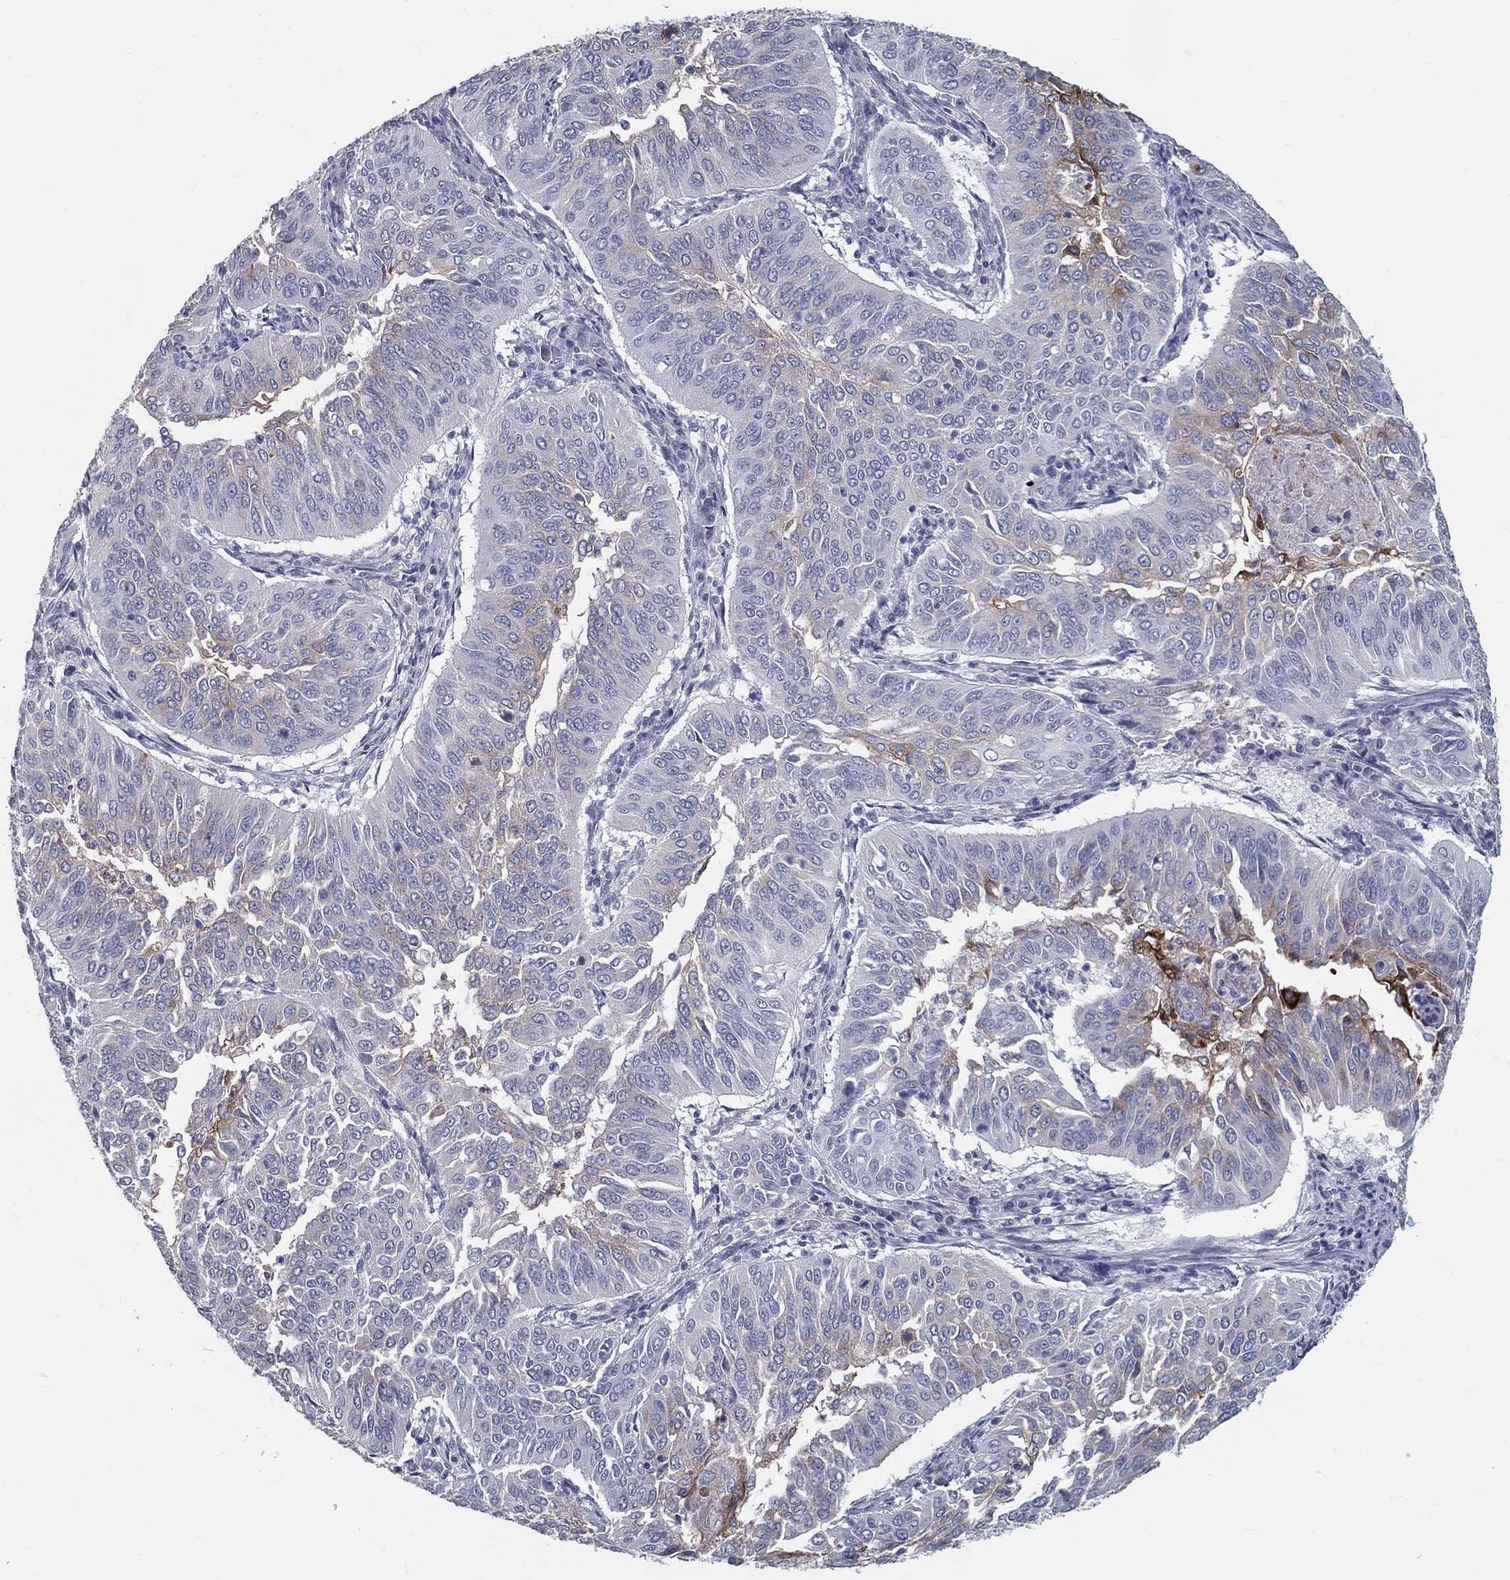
{"staining": {"intensity": "moderate", "quantity": "<25%", "location": "cytoplasmic/membranous"}, "tissue": "cervical cancer", "cell_type": "Tumor cells", "image_type": "cancer", "snomed": [{"axis": "morphology", "description": "Normal tissue, NOS"}, {"axis": "morphology", "description": "Squamous cell carcinoma, NOS"}, {"axis": "topography", "description": "Cervix"}], "caption": "Cervical cancer stained for a protein exhibits moderate cytoplasmic/membranous positivity in tumor cells.", "gene": "ACE2", "patient": {"sex": "female", "age": 39}}